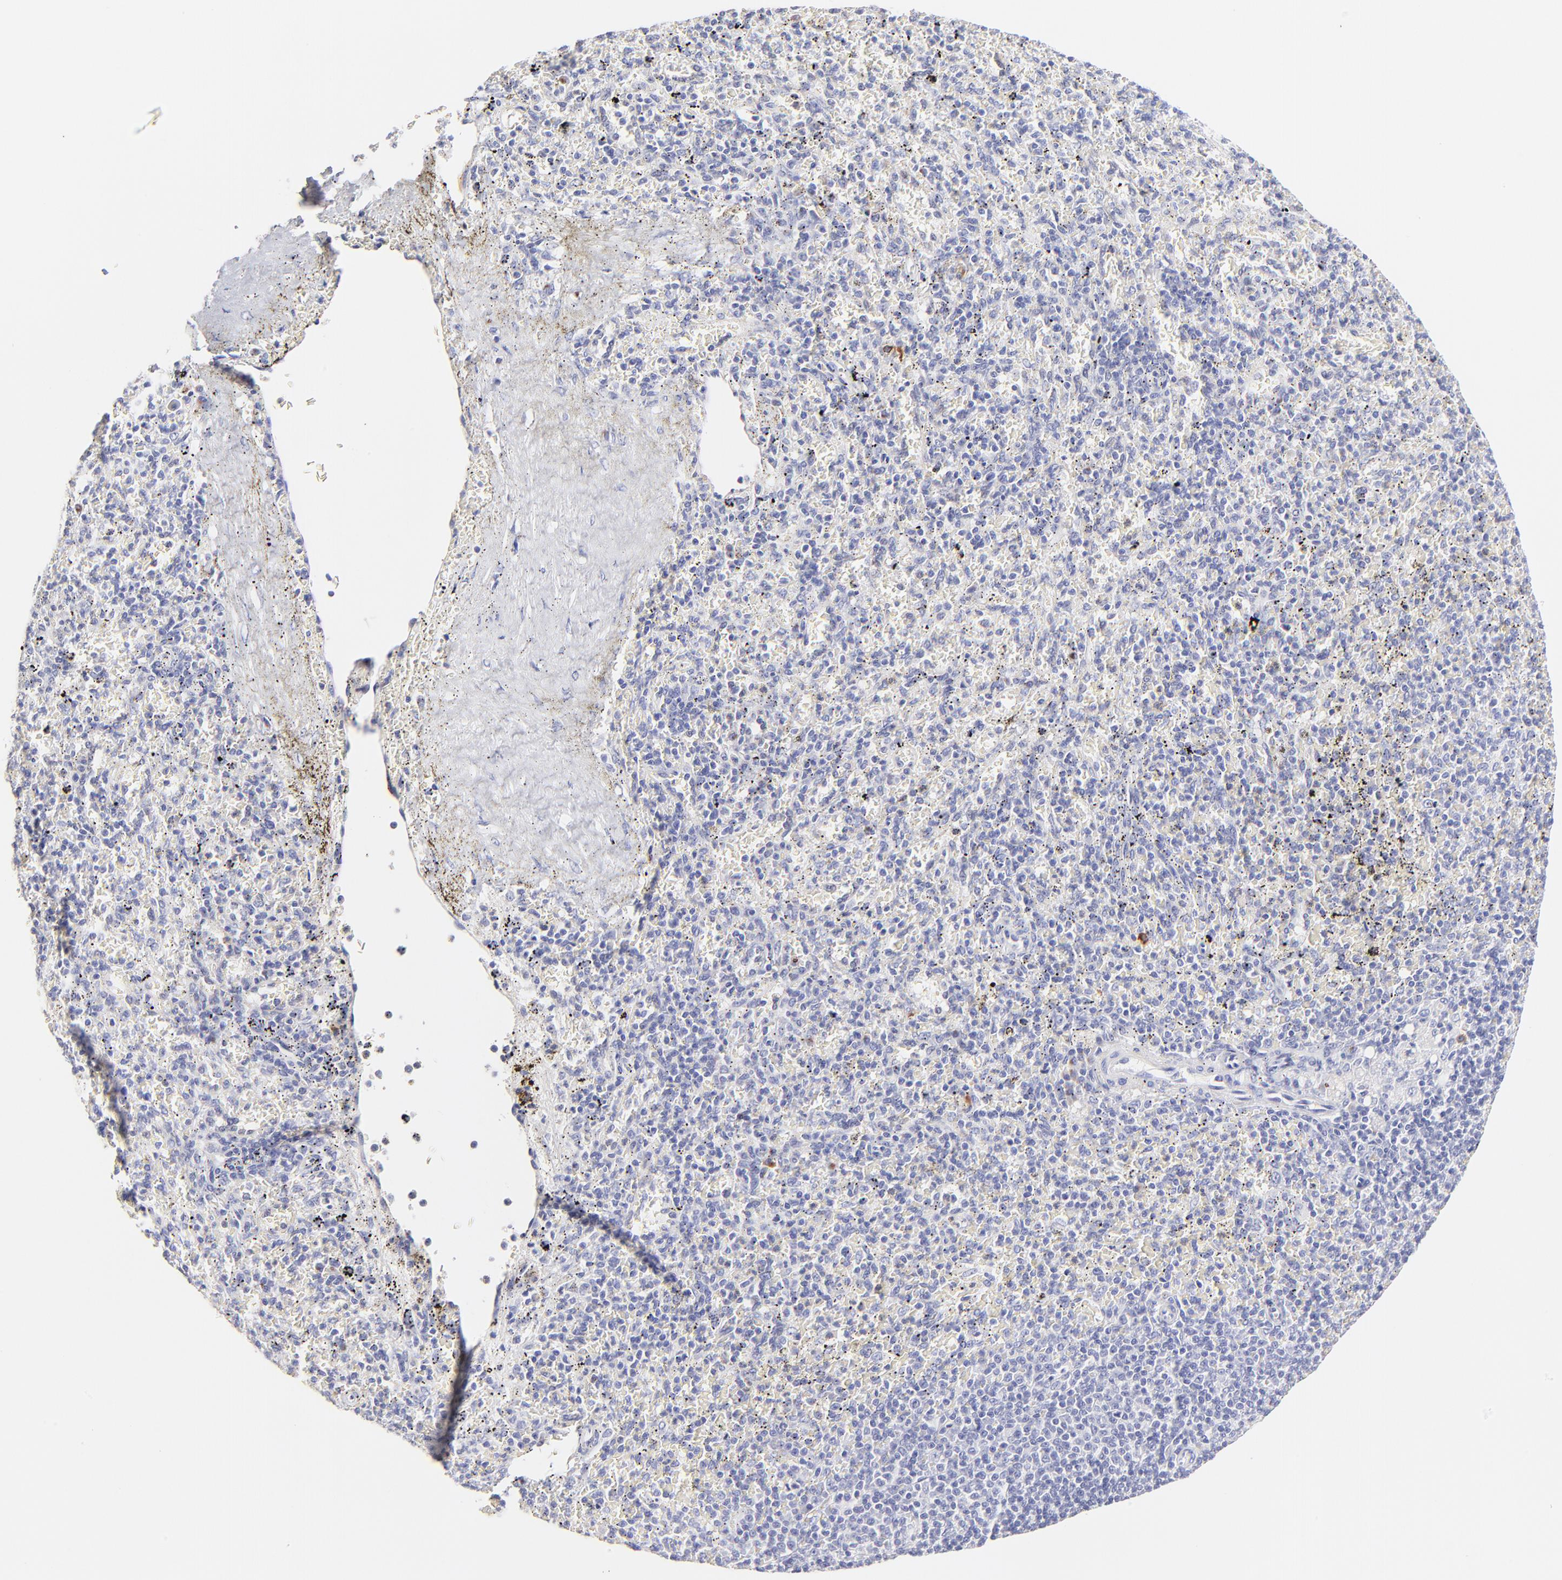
{"staining": {"intensity": "weak", "quantity": "<25%", "location": "cytoplasmic/membranous"}, "tissue": "spleen", "cell_type": "Cells in red pulp", "image_type": "normal", "snomed": [{"axis": "morphology", "description": "Normal tissue, NOS"}, {"axis": "topography", "description": "Spleen"}], "caption": "This micrograph is of benign spleen stained with immunohistochemistry to label a protein in brown with the nuclei are counter-stained blue. There is no staining in cells in red pulp.", "gene": "ASB9", "patient": {"sex": "female", "age": 43}}